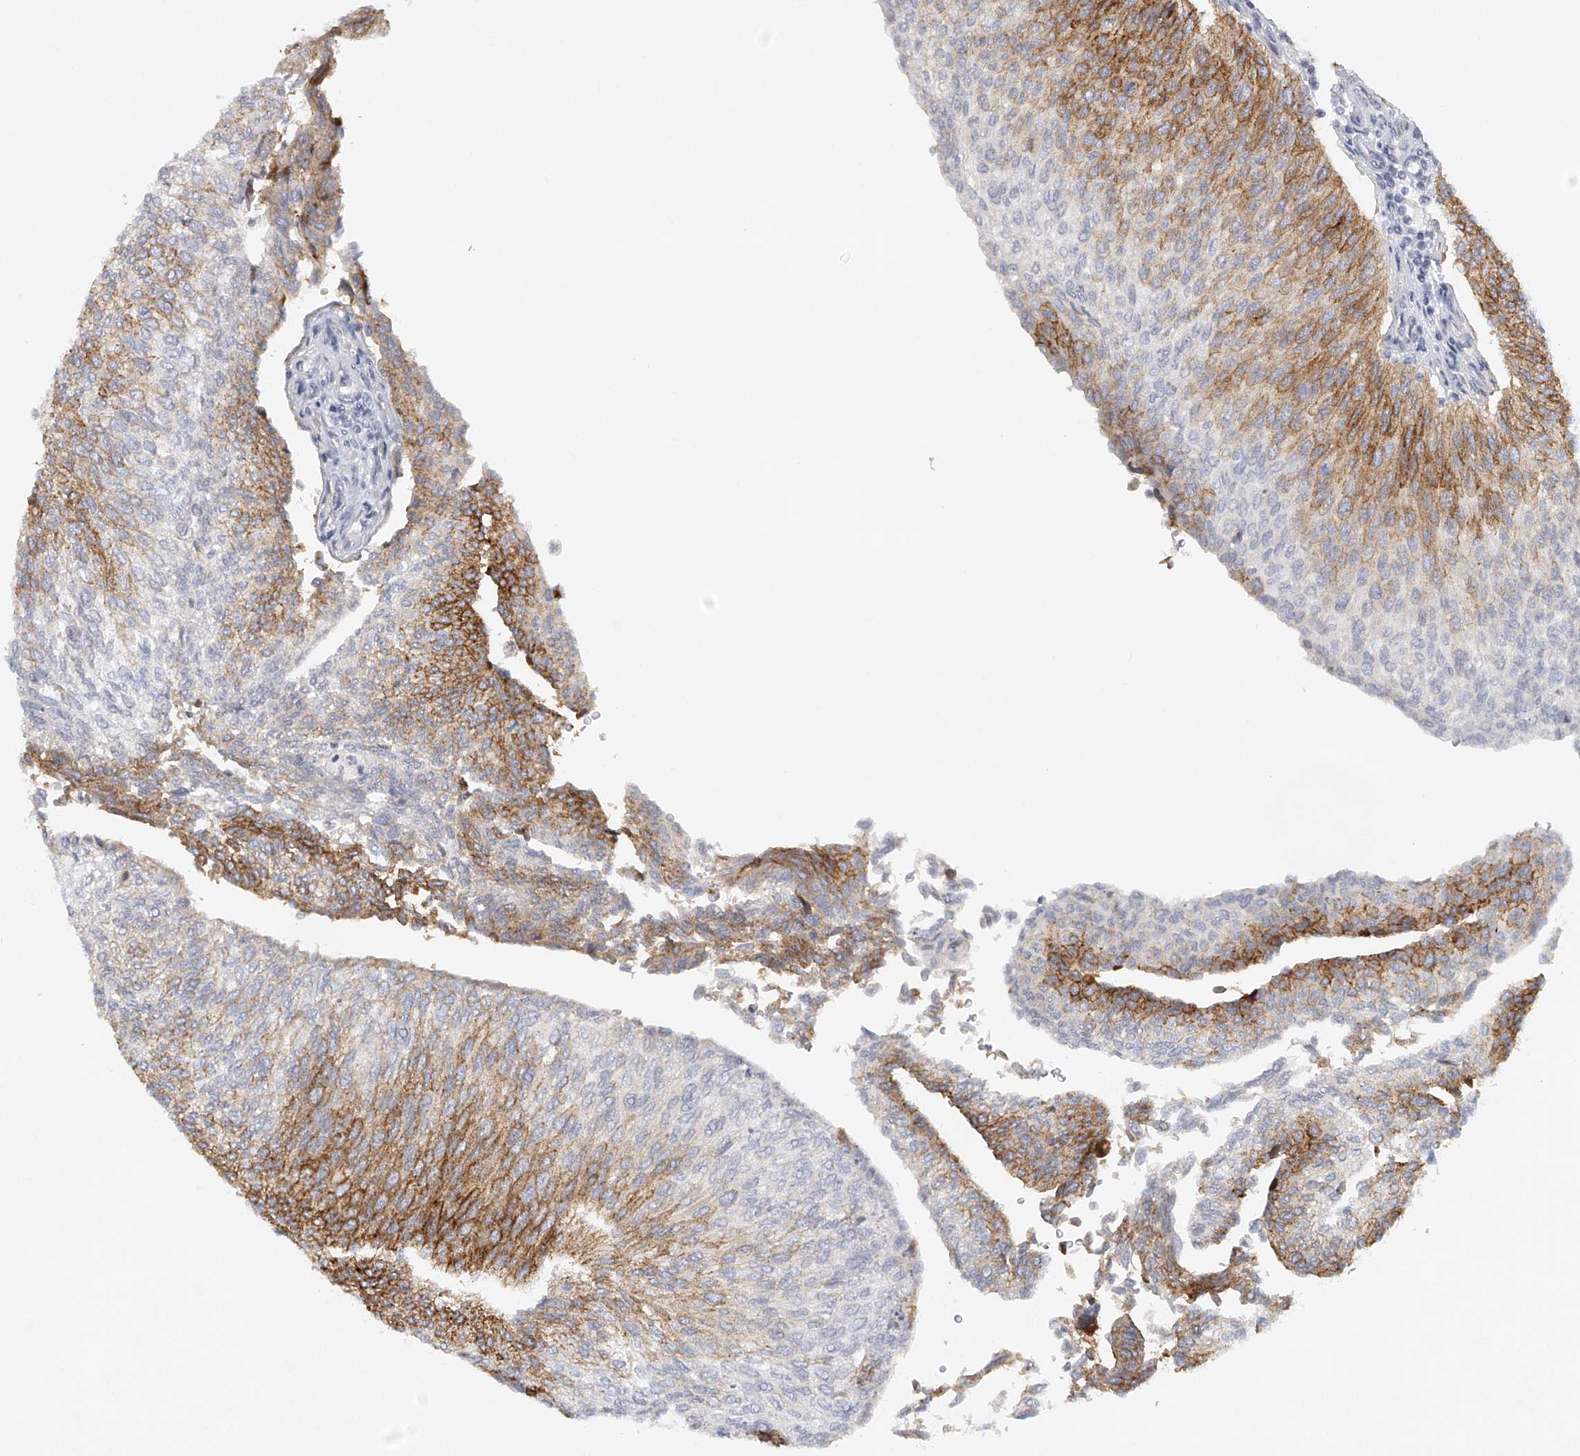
{"staining": {"intensity": "strong", "quantity": "25%-75%", "location": "cytoplasmic/membranous"}, "tissue": "urothelial cancer", "cell_type": "Tumor cells", "image_type": "cancer", "snomed": [{"axis": "morphology", "description": "Urothelial carcinoma, Low grade"}, {"axis": "topography", "description": "Urinary bladder"}], "caption": "Protein expression analysis of human low-grade urothelial carcinoma reveals strong cytoplasmic/membranous staining in about 25%-75% of tumor cells.", "gene": "FAT2", "patient": {"sex": "female", "age": 79}}